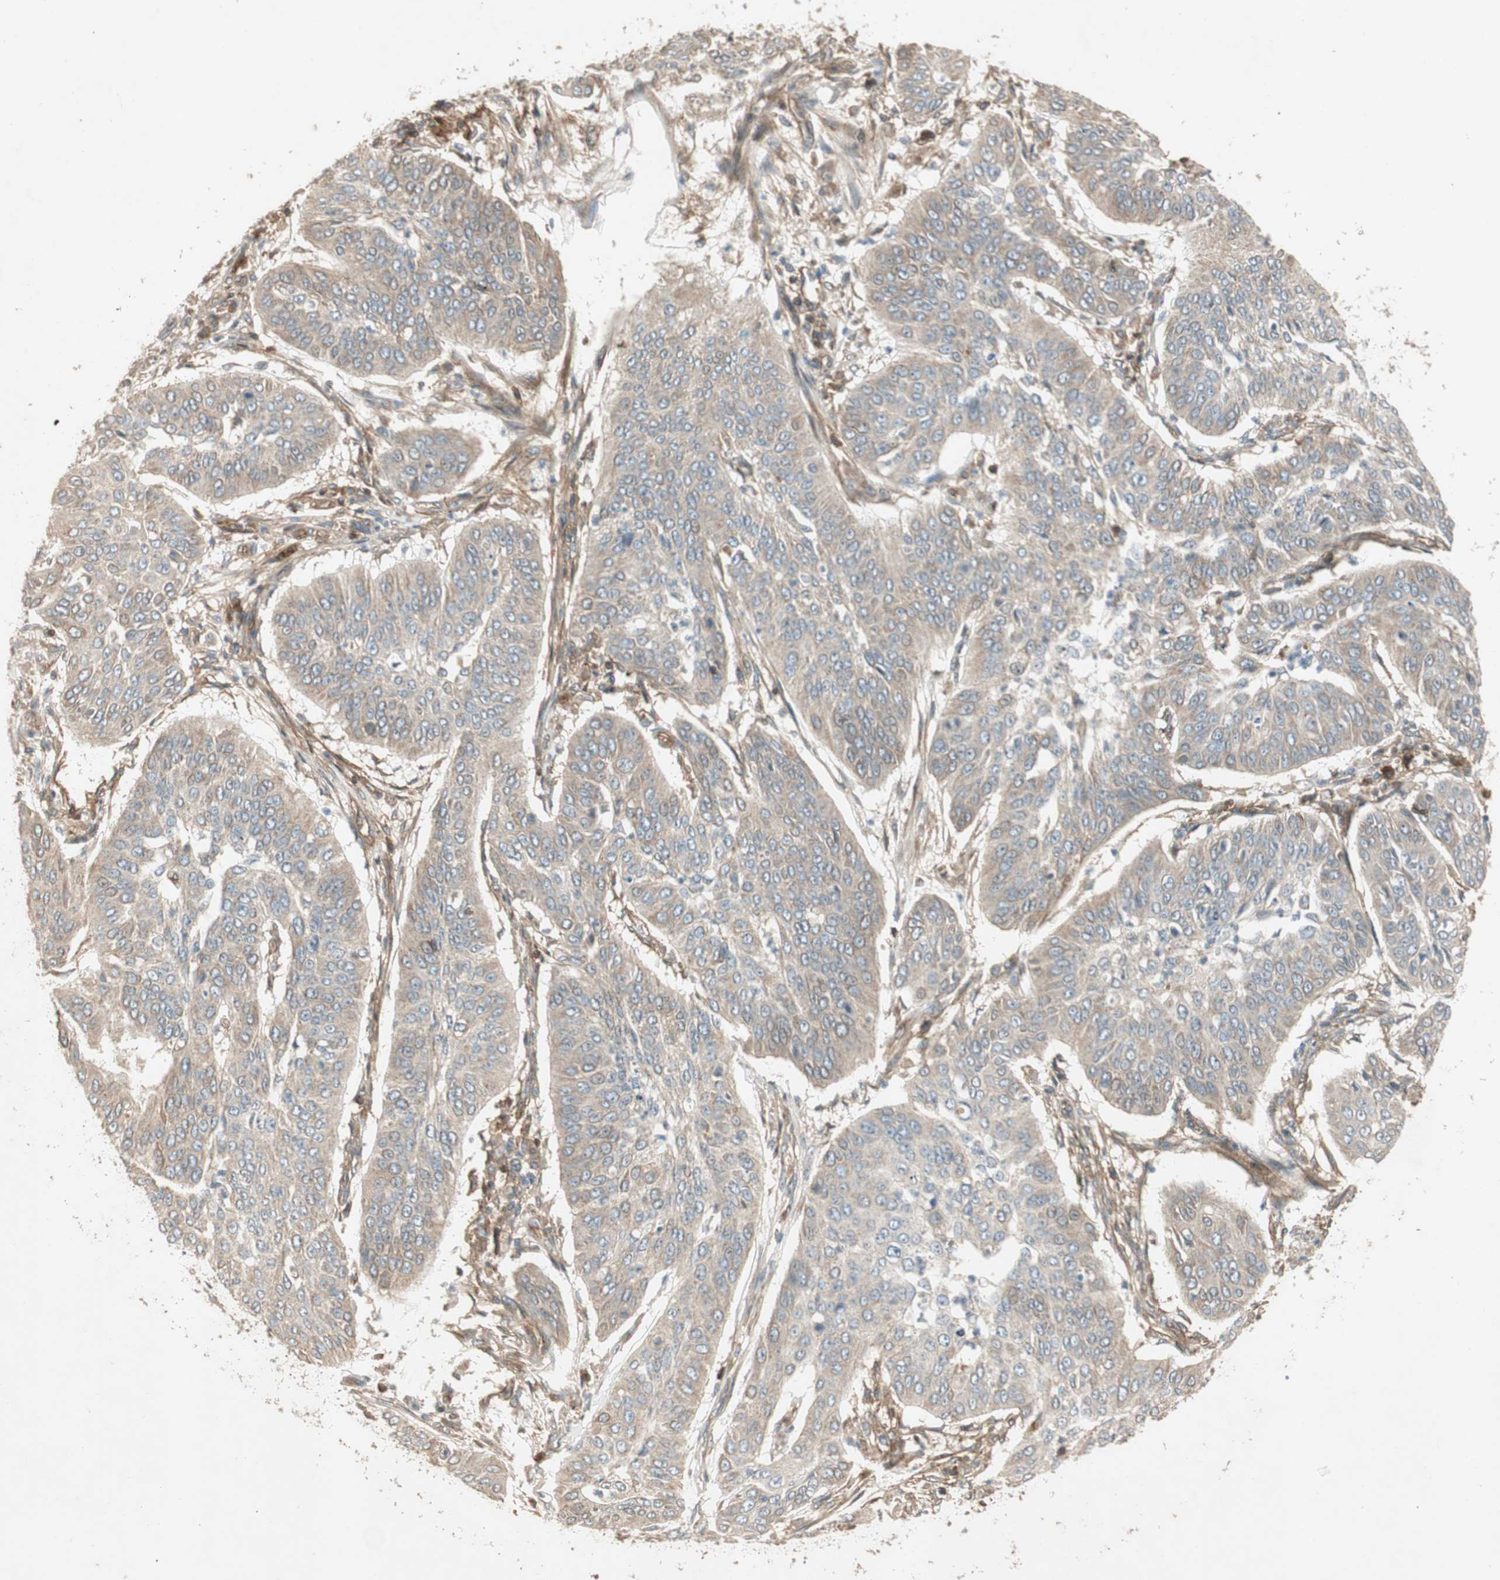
{"staining": {"intensity": "weak", "quantity": ">75%", "location": "cytoplasmic/membranous"}, "tissue": "cervical cancer", "cell_type": "Tumor cells", "image_type": "cancer", "snomed": [{"axis": "morphology", "description": "Normal tissue, NOS"}, {"axis": "morphology", "description": "Squamous cell carcinoma, NOS"}, {"axis": "topography", "description": "Cervix"}], "caption": "Human cervical cancer stained for a protein (brown) reveals weak cytoplasmic/membranous positive staining in about >75% of tumor cells.", "gene": "BTN3A3", "patient": {"sex": "female", "age": 39}}